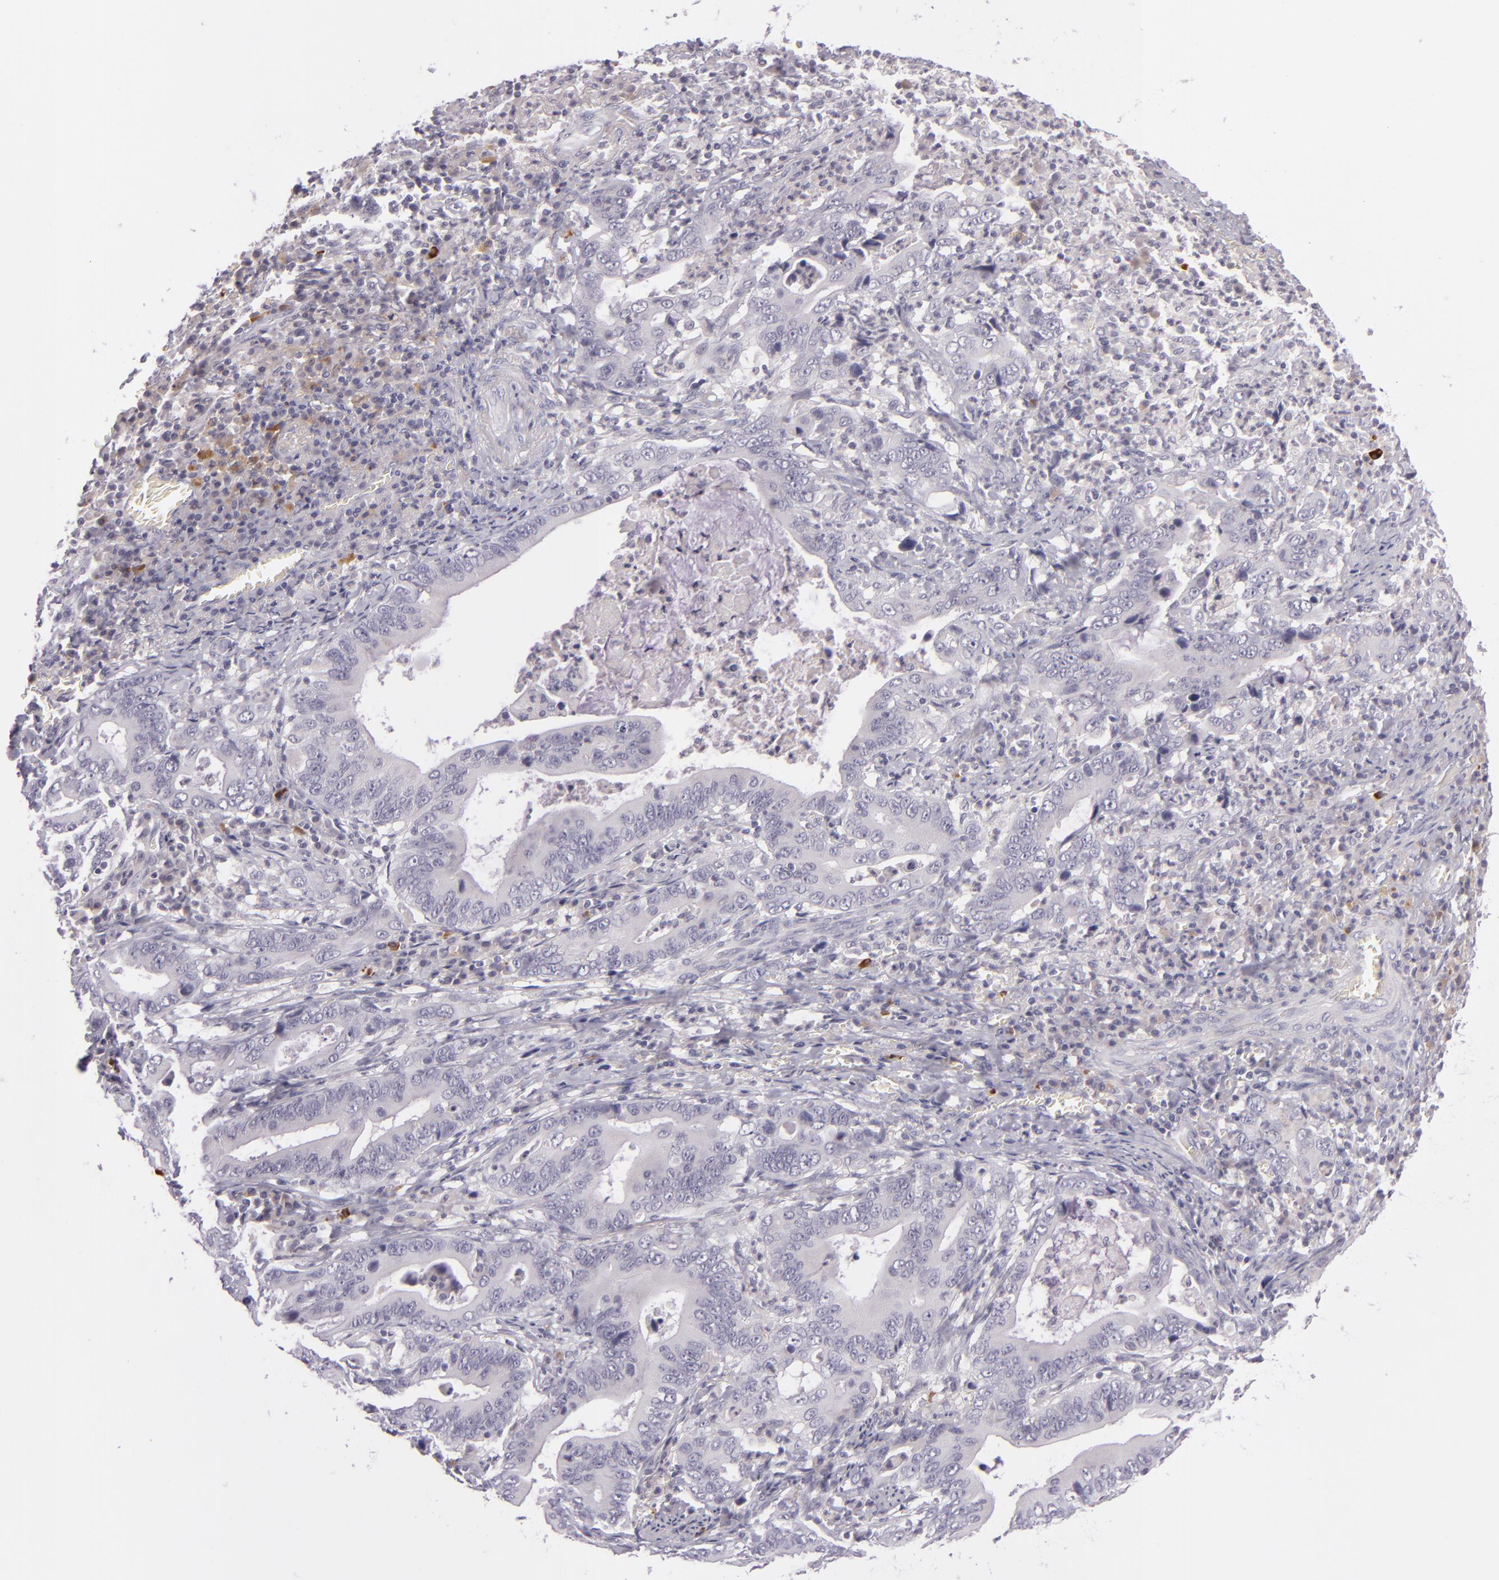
{"staining": {"intensity": "negative", "quantity": "none", "location": "none"}, "tissue": "stomach cancer", "cell_type": "Tumor cells", "image_type": "cancer", "snomed": [{"axis": "morphology", "description": "Adenocarcinoma, NOS"}, {"axis": "topography", "description": "Stomach, upper"}], "caption": "The photomicrograph displays no significant positivity in tumor cells of stomach cancer (adenocarcinoma). The staining is performed using DAB (3,3'-diaminobenzidine) brown chromogen with nuclei counter-stained in using hematoxylin.", "gene": "DAG1", "patient": {"sex": "male", "age": 63}}